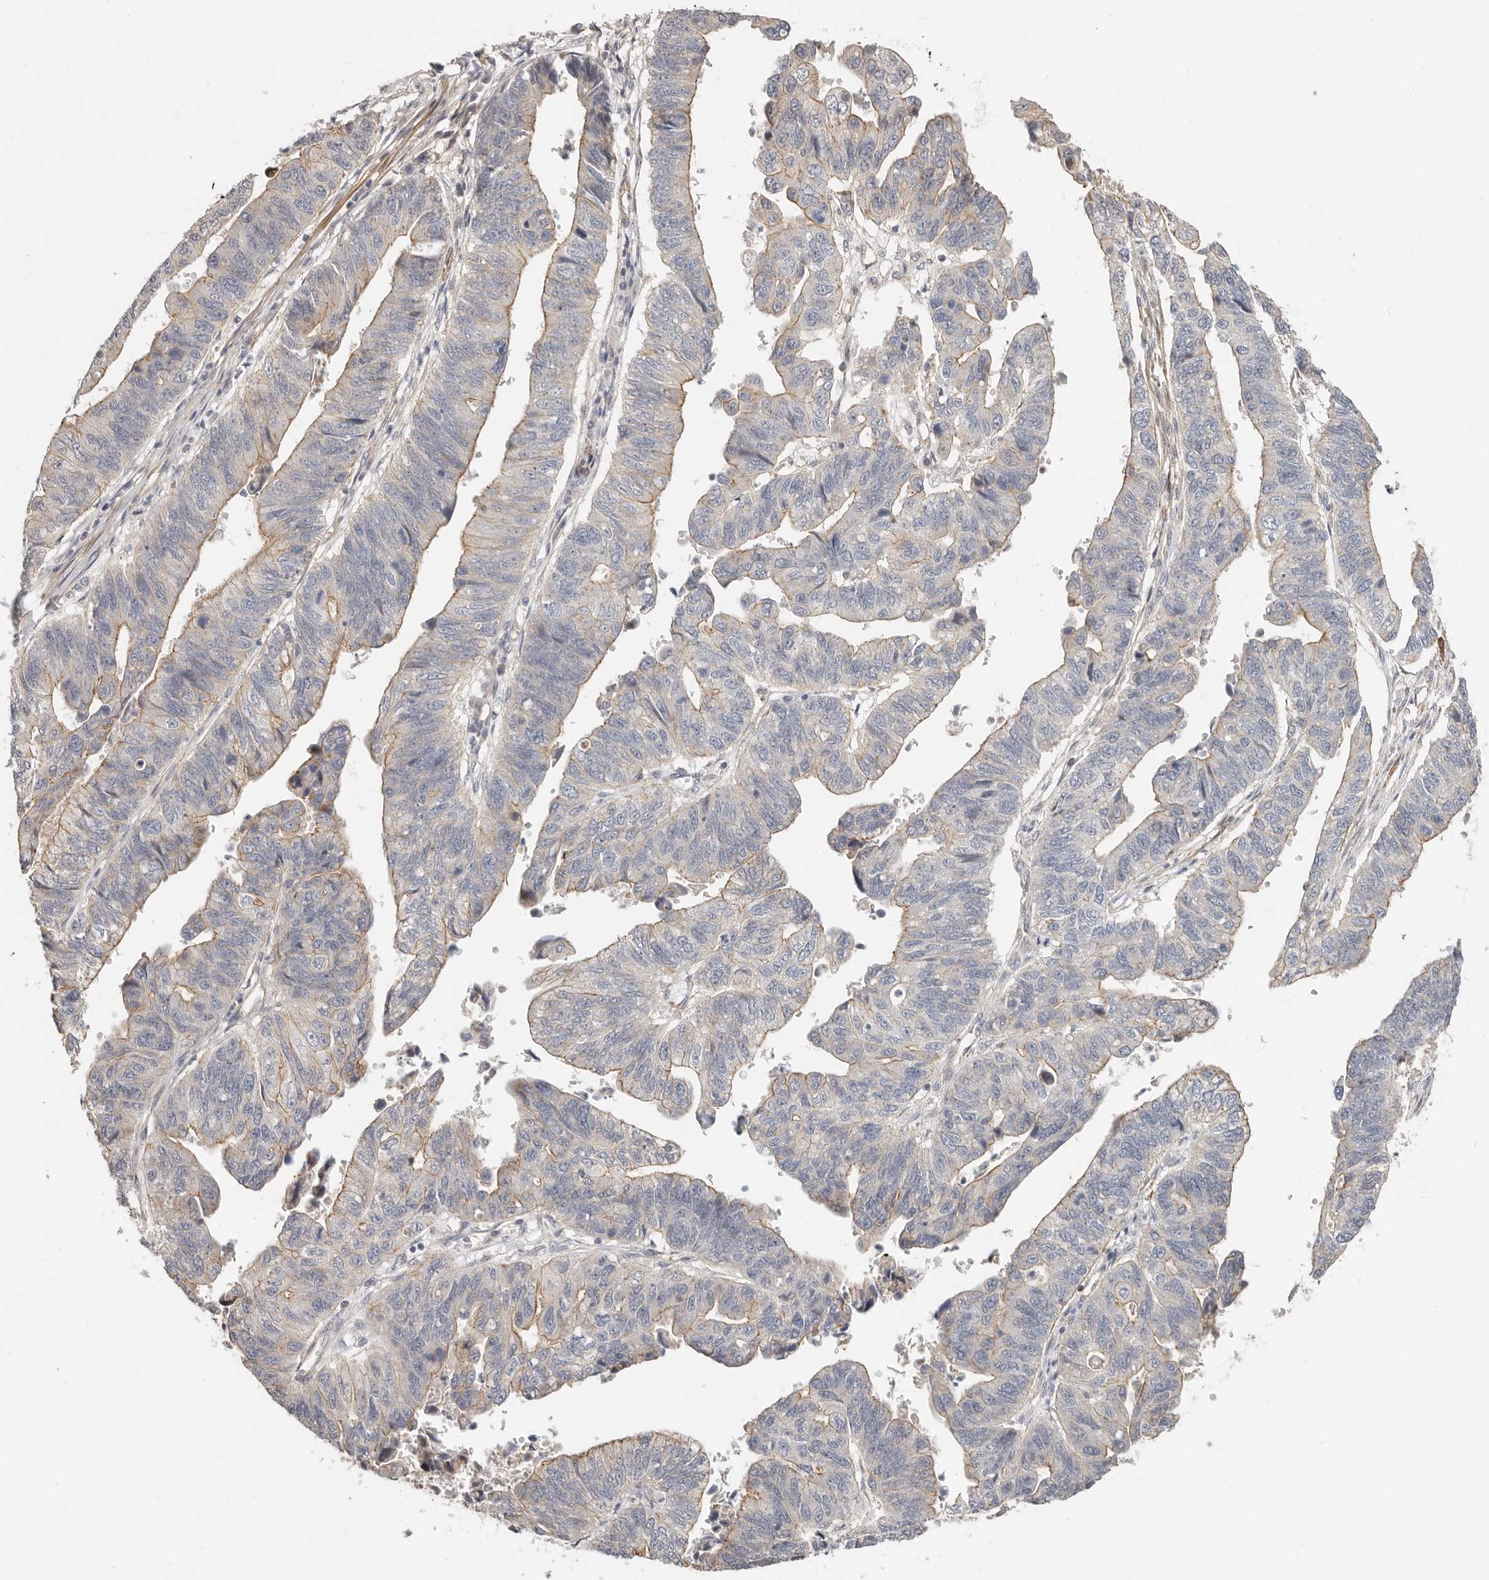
{"staining": {"intensity": "weak", "quantity": "25%-75%", "location": "cytoplasmic/membranous"}, "tissue": "stomach cancer", "cell_type": "Tumor cells", "image_type": "cancer", "snomed": [{"axis": "morphology", "description": "Adenocarcinoma, NOS"}, {"axis": "topography", "description": "Stomach"}], "caption": "Stomach cancer (adenocarcinoma) stained with DAB immunohistochemistry (IHC) exhibits low levels of weak cytoplasmic/membranous staining in approximately 25%-75% of tumor cells. The staining was performed using DAB (3,3'-diaminobenzidine) to visualize the protein expression in brown, while the nuclei were stained in blue with hematoxylin (Magnification: 20x).", "gene": "ZRANB1", "patient": {"sex": "male", "age": 59}}